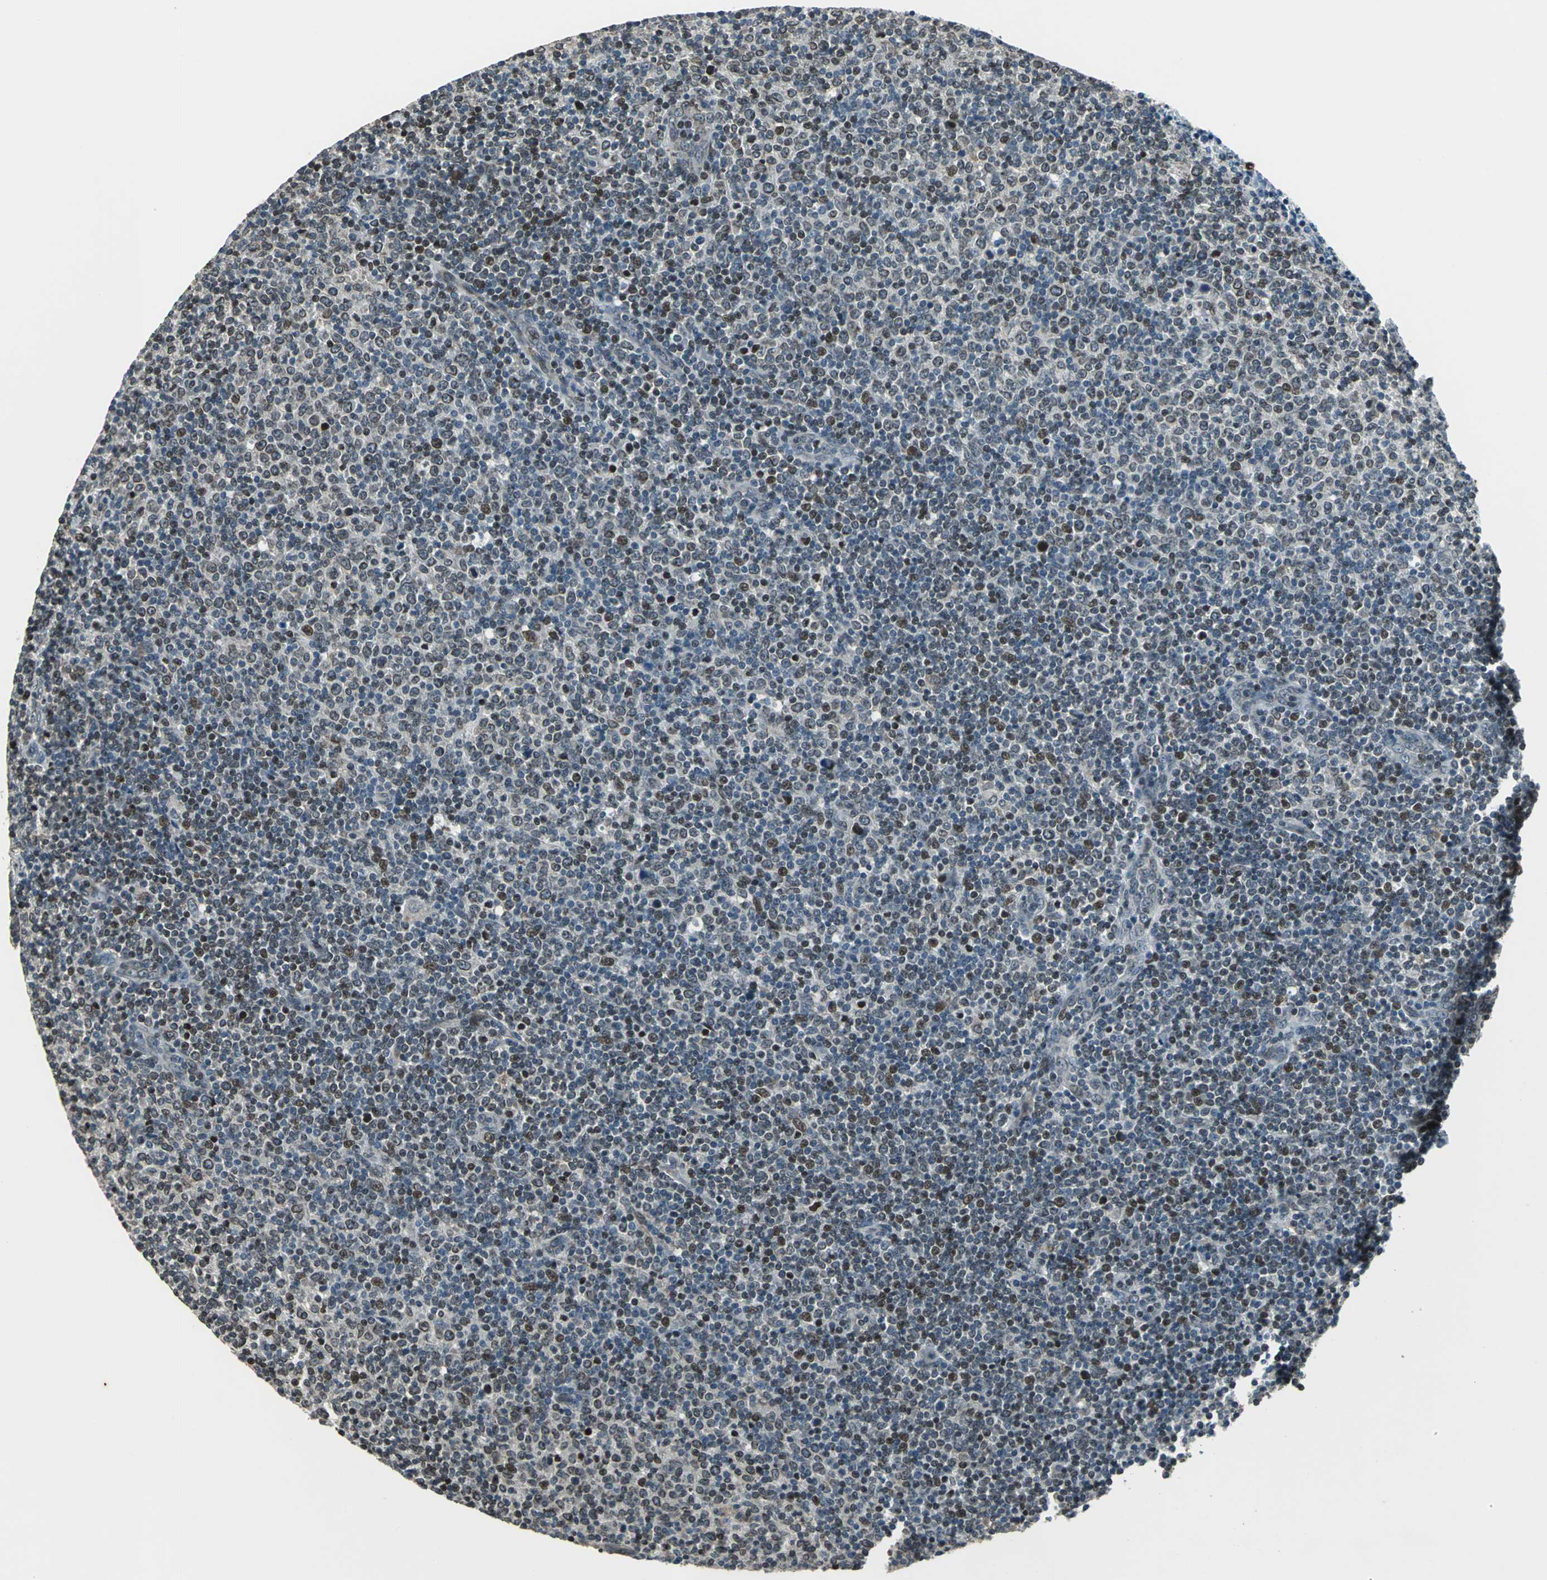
{"staining": {"intensity": "moderate", "quantity": "25%-75%", "location": "cytoplasmic/membranous,nuclear"}, "tissue": "lymphoma", "cell_type": "Tumor cells", "image_type": "cancer", "snomed": [{"axis": "morphology", "description": "Malignant lymphoma, non-Hodgkin's type, Low grade"}, {"axis": "topography", "description": "Lymph node"}], "caption": "Moderate cytoplasmic/membranous and nuclear staining for a protein is present in about 25%-75% of tumor cells of malignant lymphoma, non-Hodgkin's type (low-grade) using immunohistochemistry (IHC).", "gene": "BRIP1", "patient": {"sex": "male", "age": 70}}